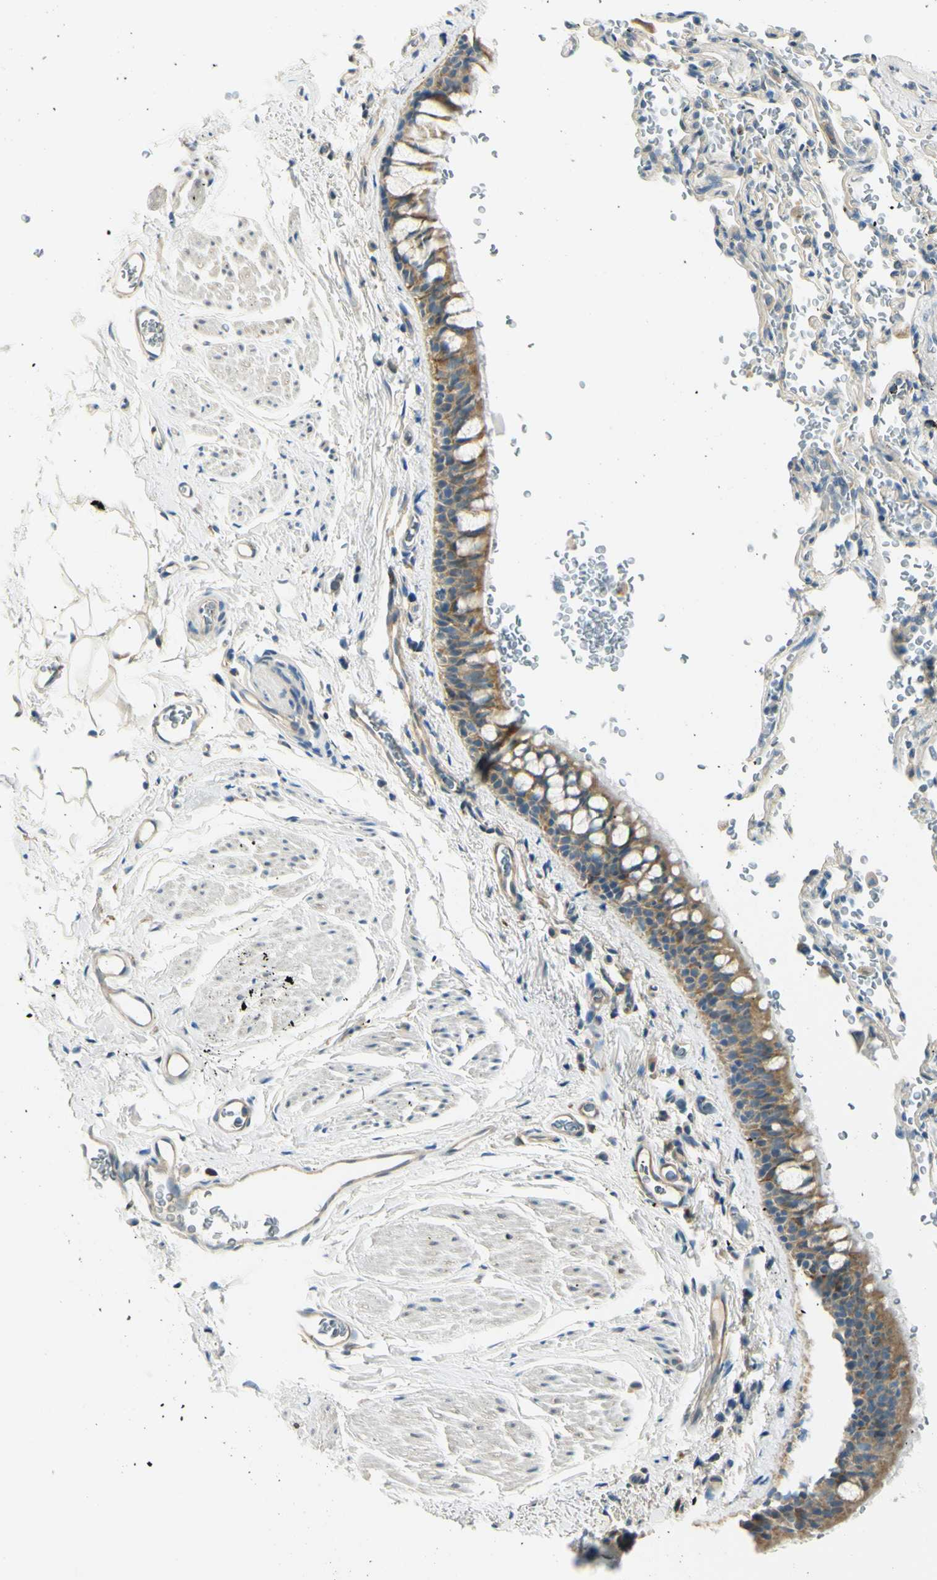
{"staining": {"intensity": "moderate", "quantity": ">75%", "location": "cytoplasmic/membranous"}, "tissue": "bronchus", "cell_type": "Respiratory epithelial cells", "image_type": "normal", "snomed": [{"axis": "morphology", "description": "Normal tissue, NOS"}, {"axis": "morphology", "description": "Malignant melanoma, Metastatic site"}, {"axis": "topography", "description": "Bronchus"}, {"axis": "topography", "description": "Lung"}], "caption": "Immunohistochemical staining of normal bronchus displays moderate cytoplasmic/membranous protein positivity in about >75% of respiratory epithelial cells. The protein is shown in brown color, while the nuclei are stained blue.", "gene": "LAMA3", "patient": {"sex": "male", "age": 64}}